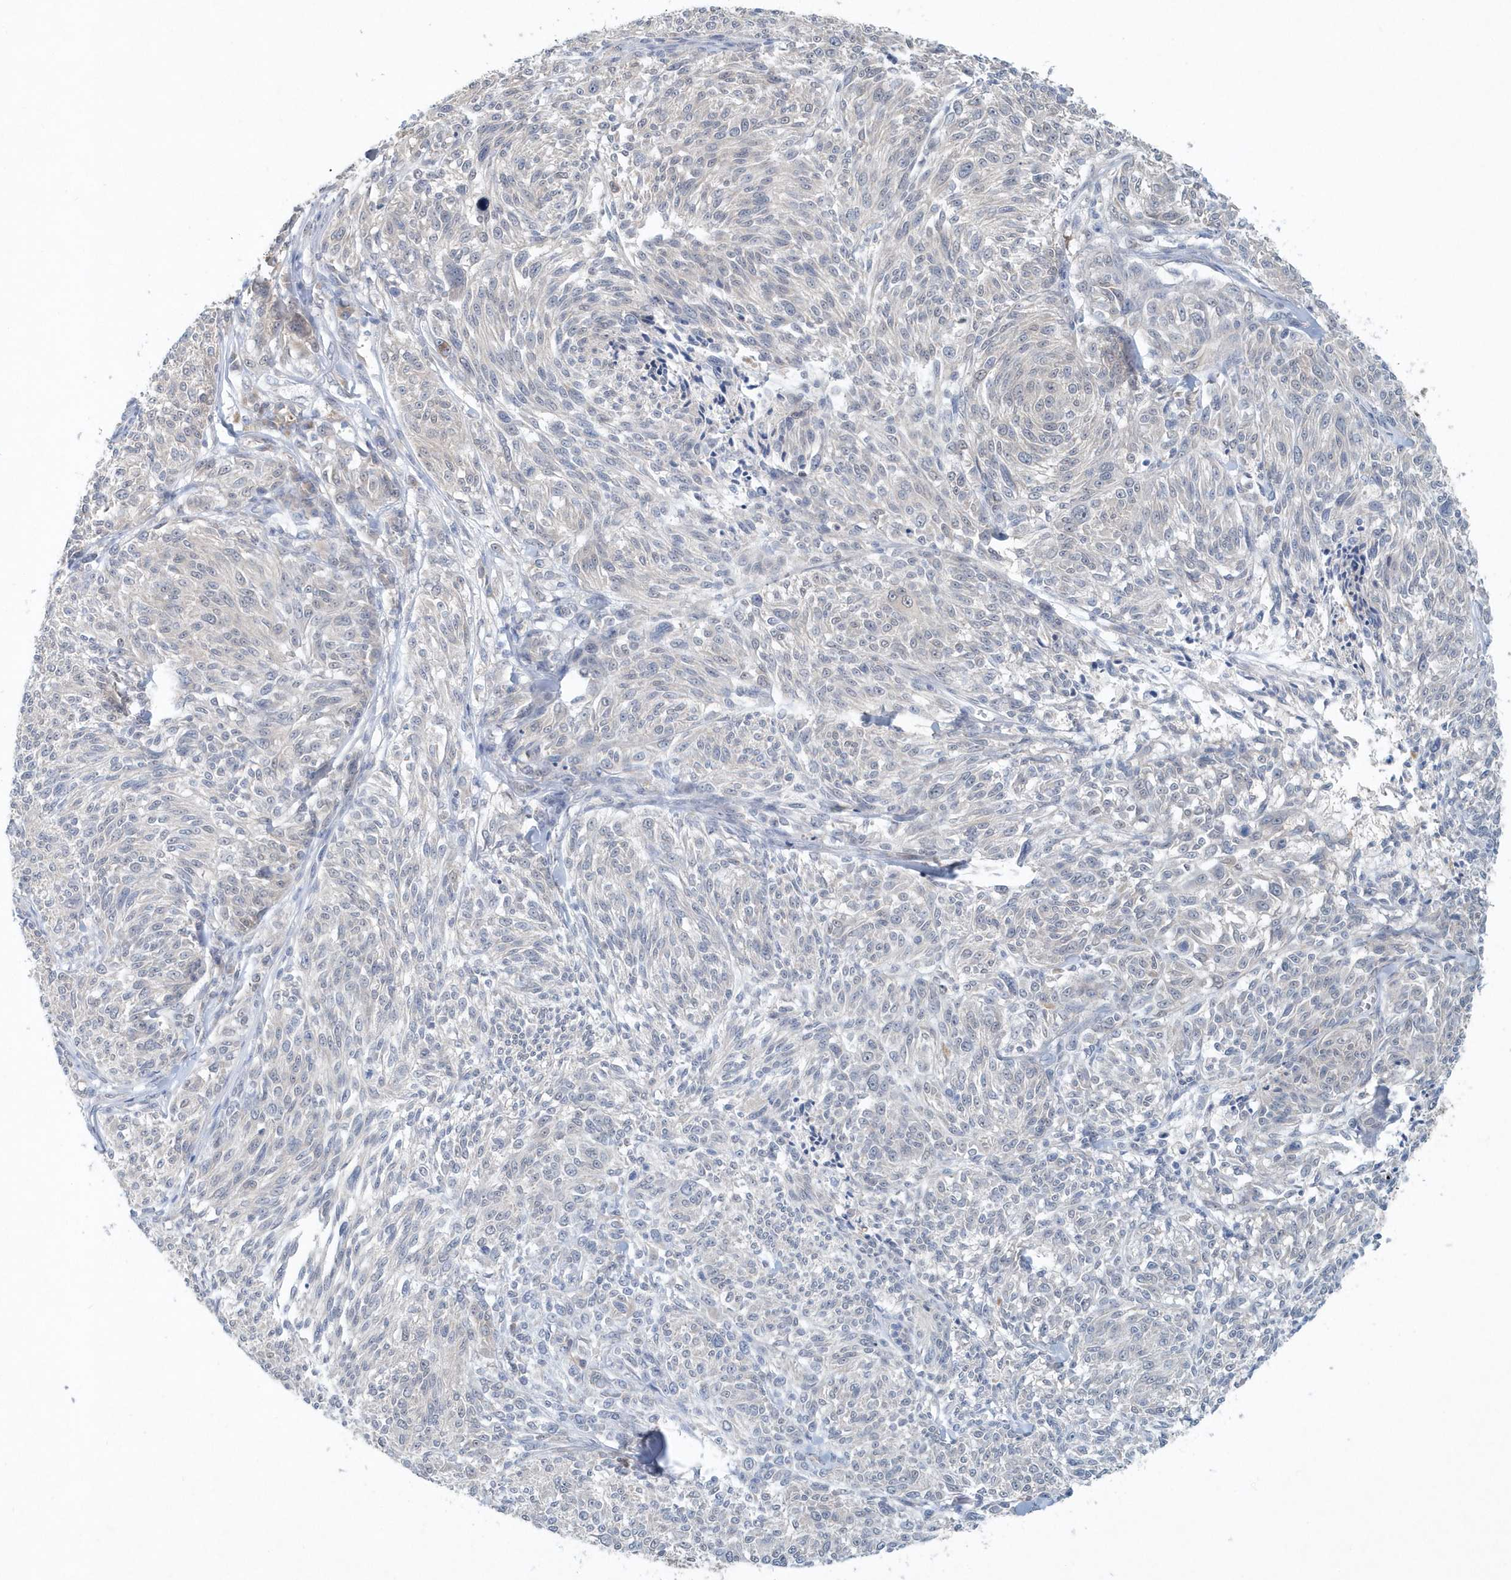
{"staining": {"intensity": "negative", "quantity": "none", "location": "none"}, "tissue": "melanoma", "cell_type": "Tumor cells", "image_type": "cancer", "snomed": [{"axis": "morphology", "description": "Malignant melanoma, NOS"}, {"axis": "topography", "description": "Skin of trunk"}], "caption": "Histopathology image shows no significant protein staining in tumor cells of malignant melanoma.", "gene": "PFN2", "patient": {"sex": "male", "age": 71}}